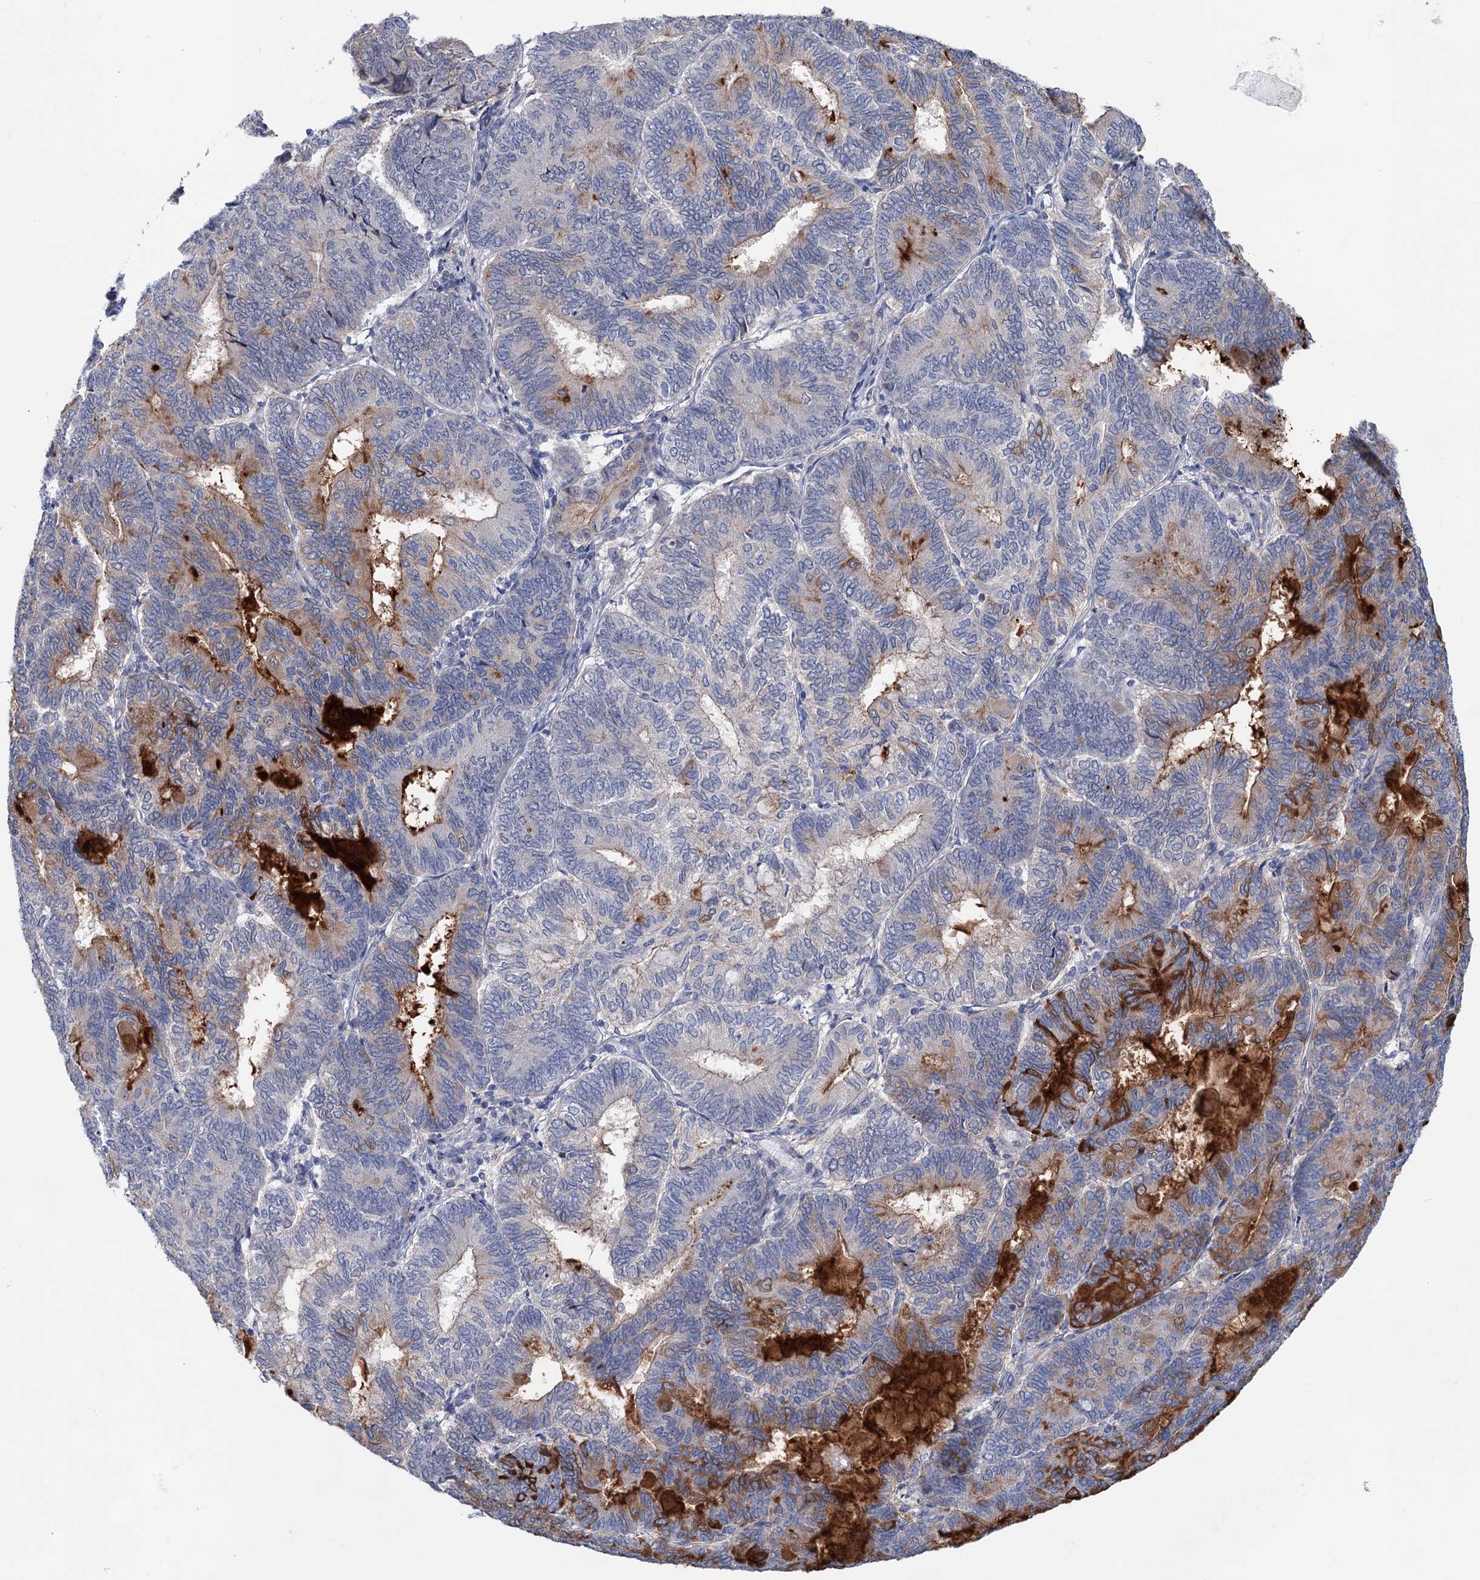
{"staining": {"intensity": "moderate", "quantity": "<25%", "location": "cytoplasmic/membranous"}, "tissue": "endometrial cancer", "cell_type": "Tumor cells", "image_type": "cancer", "snomed": [{"axis": "morphology", "description": "Adenocarcinoma, NOS"}, {"axis": "topography", "description": "Endometrium"}], "caption": "The histopathology image demonstrates staining of endometrial cancer, revealing moderate cytoplasmic/membranous protein staining (brown color) within tumor cells. The staining was performed using DAB (3,3'-diaminobenzidine), with brown indicating positive protein expression. Nuclei are stained blue with hematoxylin.", "gene": "MORN3", "patient": {"sex": "female", "age": 81}}